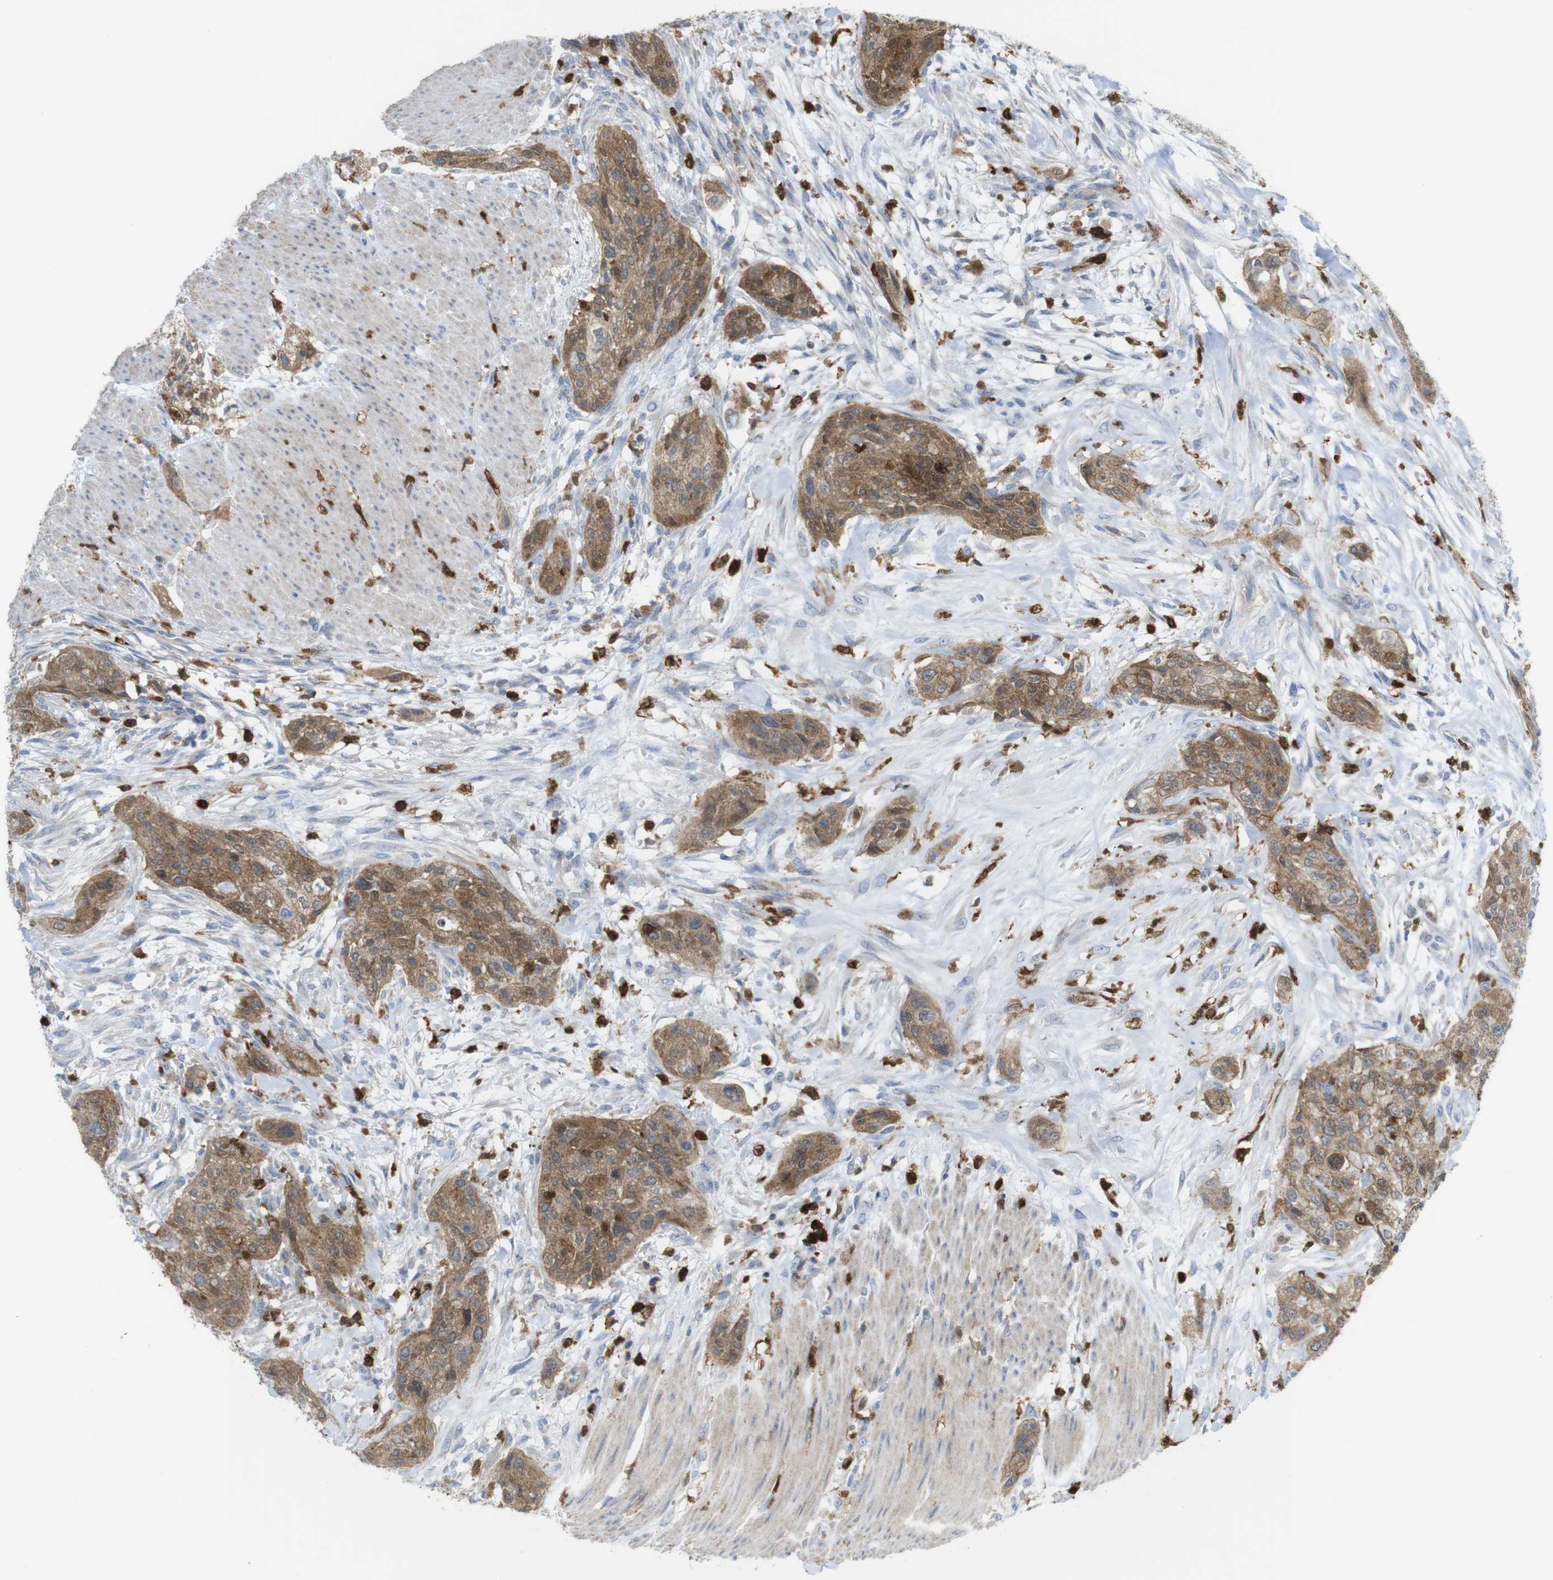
{"staining": {"intensity": "moderate", "quantity": ">75%", "location": "cytoplasmic/membranous"}, "tissue": "urothelial cancer", "cell_type": "Tumor cells", "image_type": "cancer", "snomed": [{"axis": "morphology", "description": "Urothelial carcinoma, High grade"}, {"axis": "topography", "description": "Urinary bladder"}], "caption": "Protein analysis of urothelial cancer tissue shows moderate cytoplasmic/membranous staining in about >75% of tumor cells.", "gene": "PRKCD", "patient": {"sex": "male", "age": 35}}